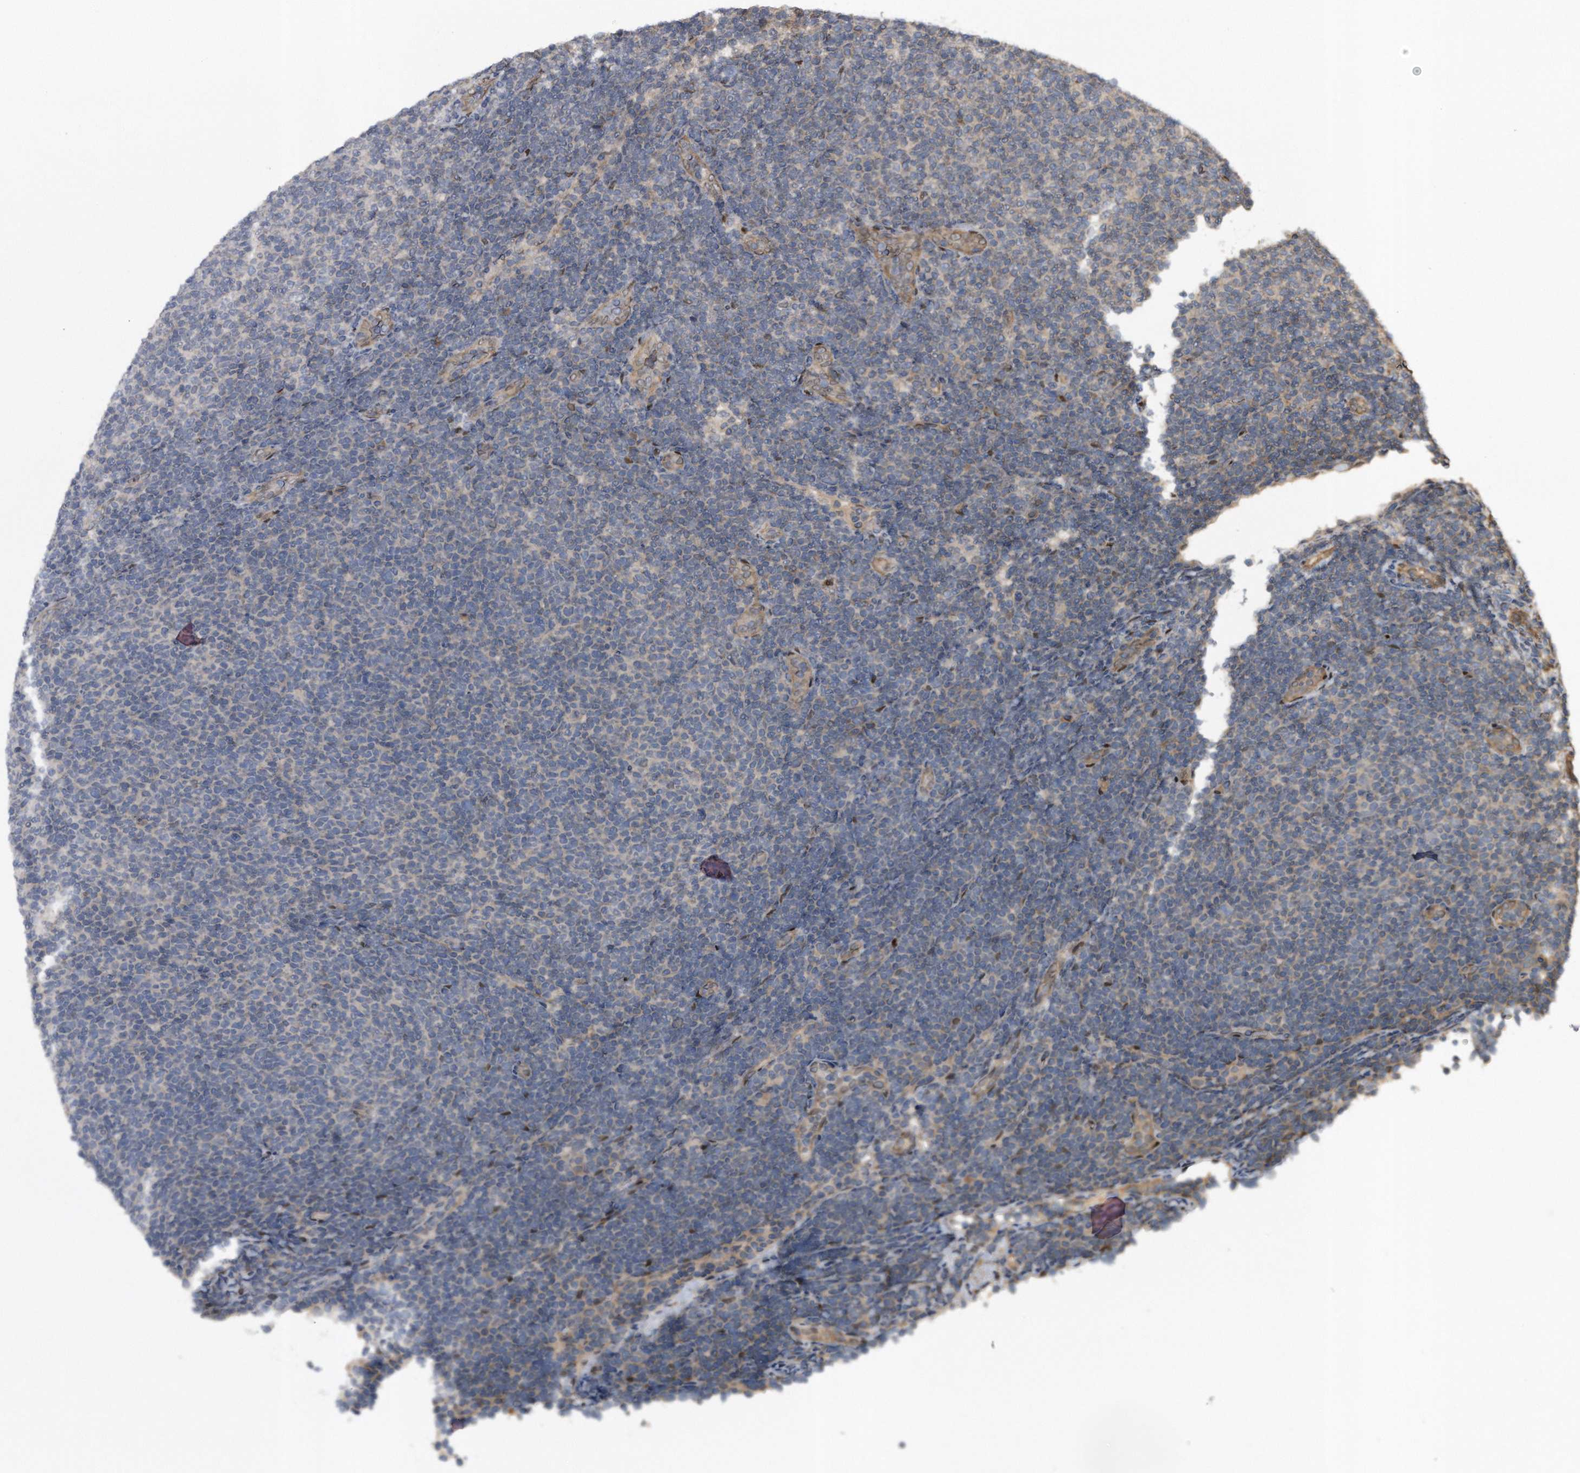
{"staining": {"intensity": "negative", "quantity": "none", "location": "none"}, "tissue": "lymphoma", "cell_type": "Tumor cells", "image_type": "cancer", "snomed": [{"axis": "morphology", "description": "Malignant lymphoma, non-Hodgkin's type, Low grade"}, {"axis": "topography", "description": "Lymph node"}], "caption": "Immunohistochemistry (IHC) of human malignant lymphoma, non-Hodgkin's type (low-grade) shows no expression in tumor cells.", "gene": "ZNF79", "patient": {"sex": "male", "age": 66}}